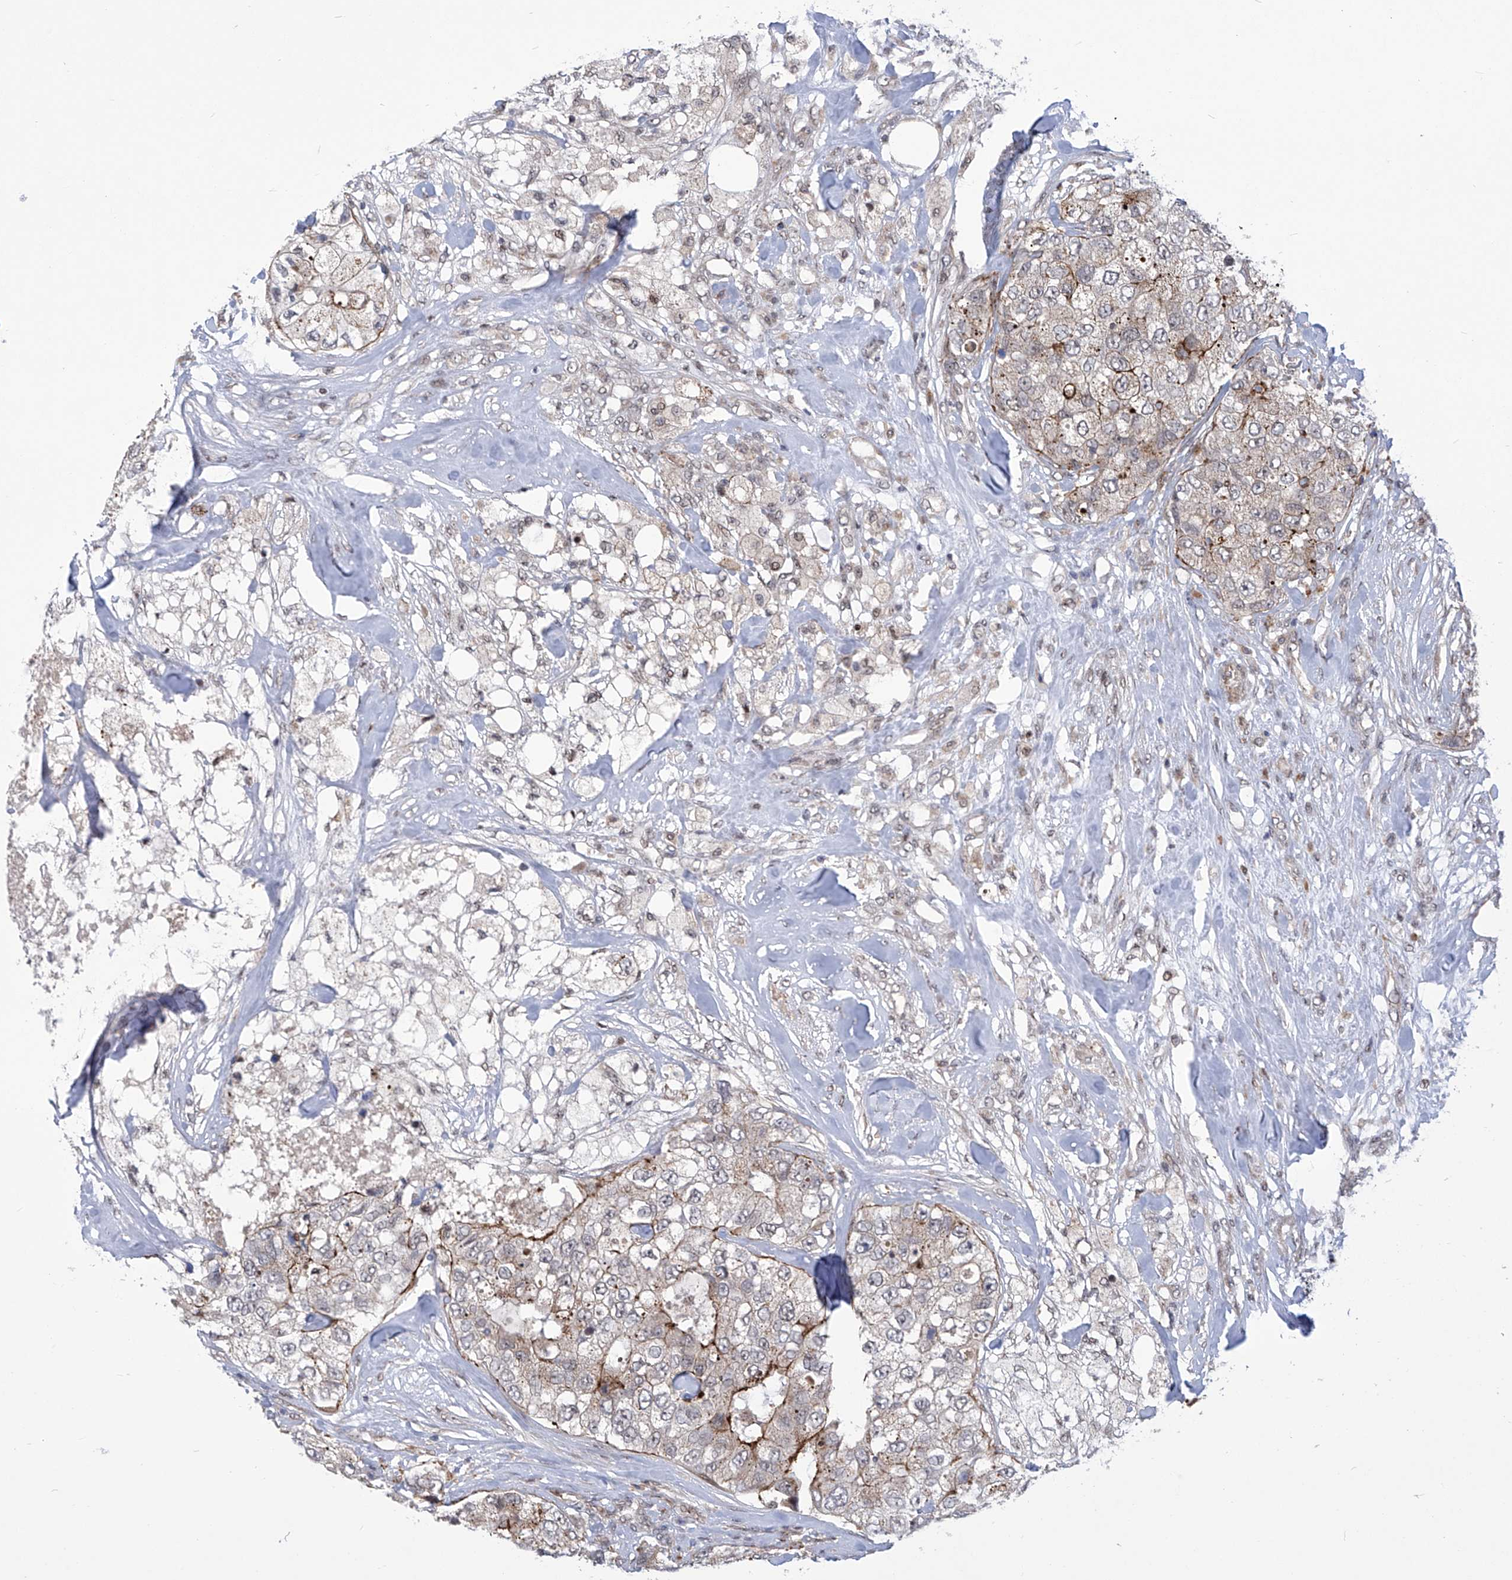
{"staining": {"intensity": "moderate", "quantity": "25%-75%", "location": "cytoplasmic/membranous"}, "tissue": "breast cancer", "cell_type": "Tumor cells", "image_type": "cancer", "snomed": [{"axis": "morphology", "description": "Duct carcinoma"}, {"axis": "topography", "description": "Breast"}], "caption": "A medium amount of moderate cytoplasmic/membranous staining is seen in about 25%-75% of tumor cells in invasive ductal carcinoma (breast) tissue.", "gene": "CEP290", "patient": {"sex": "female", "age": 62}}